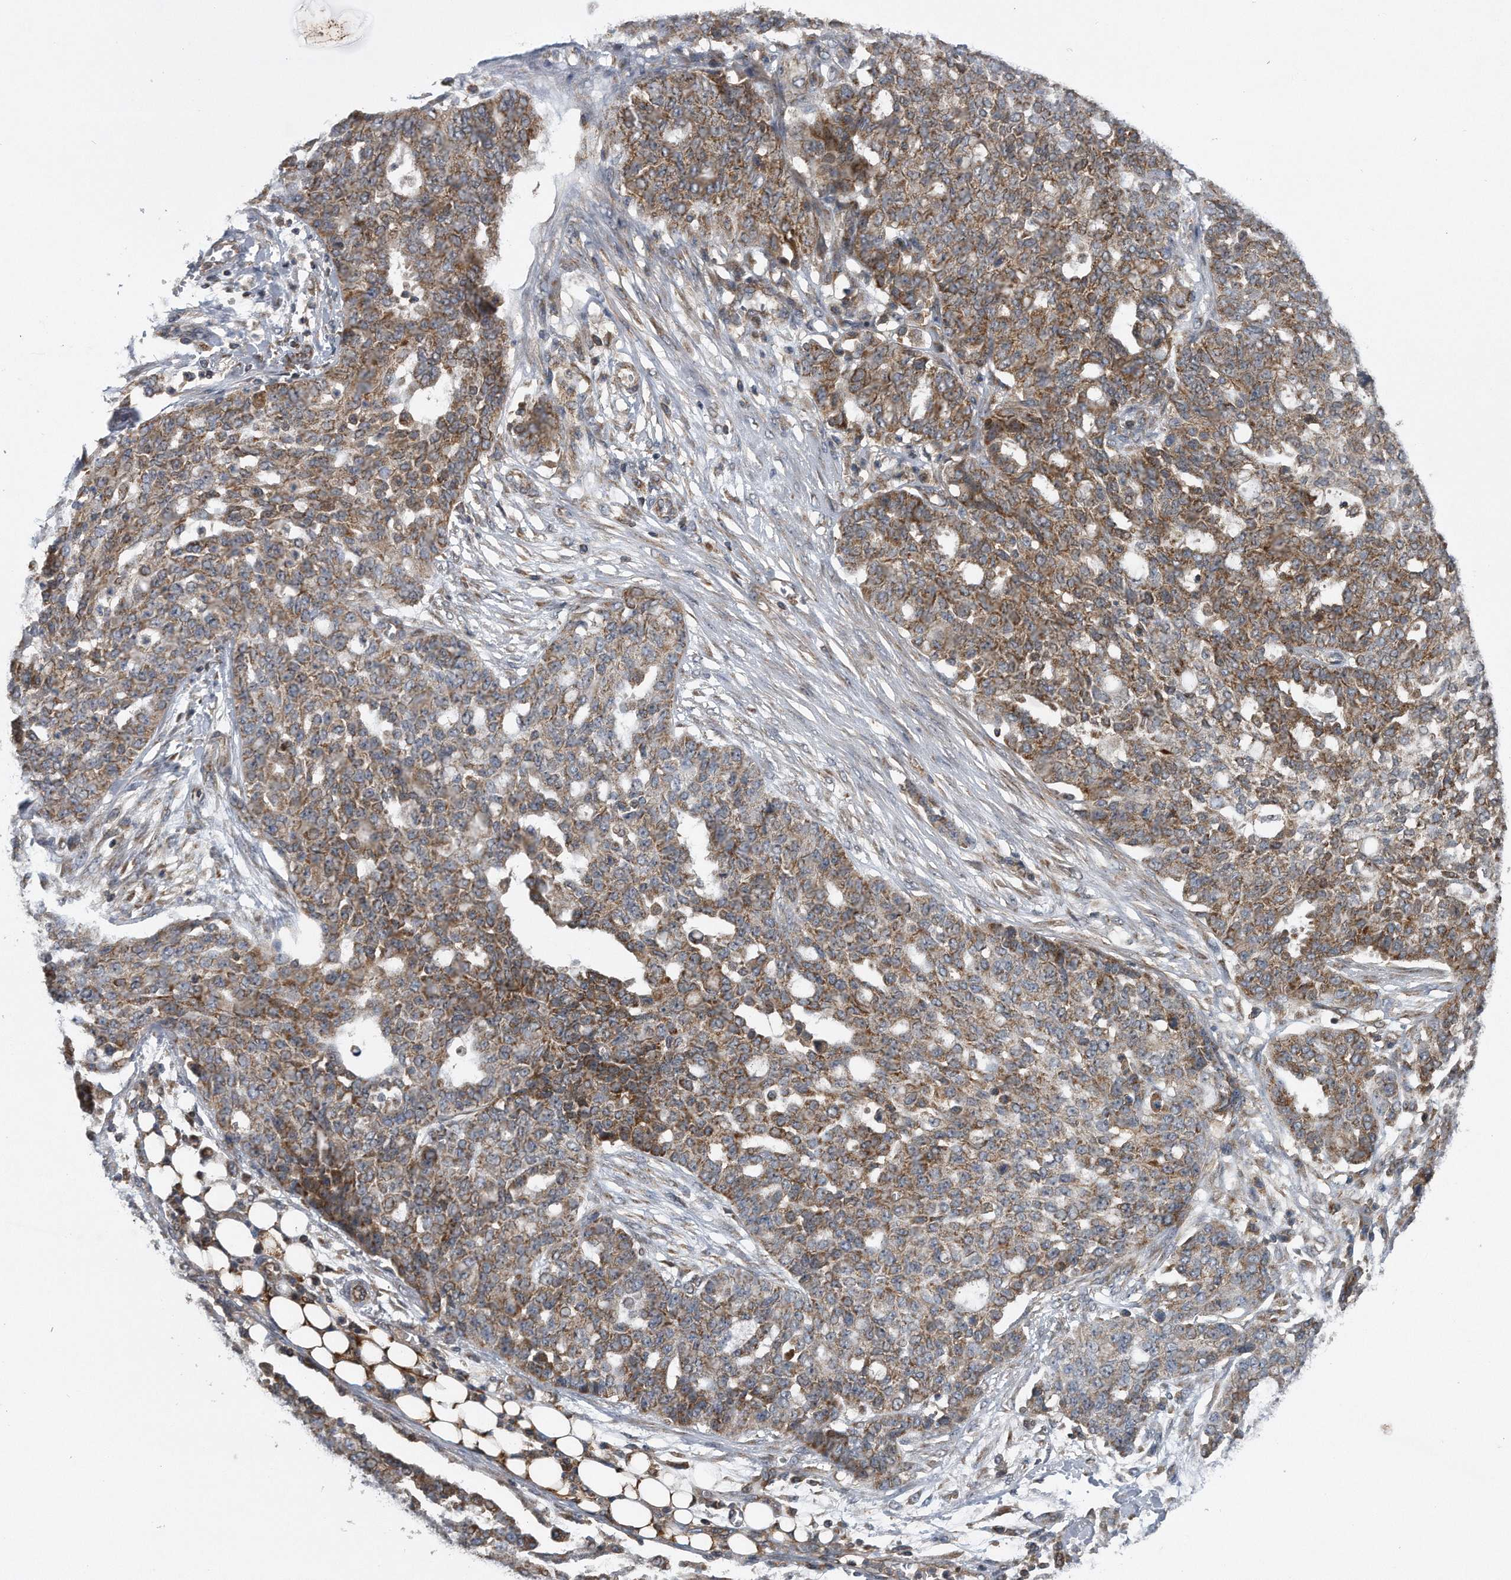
{"staining": {"intensity": "moderate", "quantity": ">75%", "location": "cytoplasmic/membranous"}, "tissue": "ovarian cancer", "cell_type": "Tumor cells", "image_type": "cancer", "snomed": [{"axis": "morphology", "description": "Cystadenocarcinoma, serous, NOS"}, {"axis": "topography", "description": "Soft tissue"}, {"axis": "topography", "description": "Ovary"}], "caption": "Ovarian cancer (serous cystadenocarcinoma) stained with immunohistochemistry (IHC) displays moderate cytoplasmic/membranous expression in about >75% of tumor cells.", "gene": "ALPK2", "patient": {"sex": "female", "age": 57}}